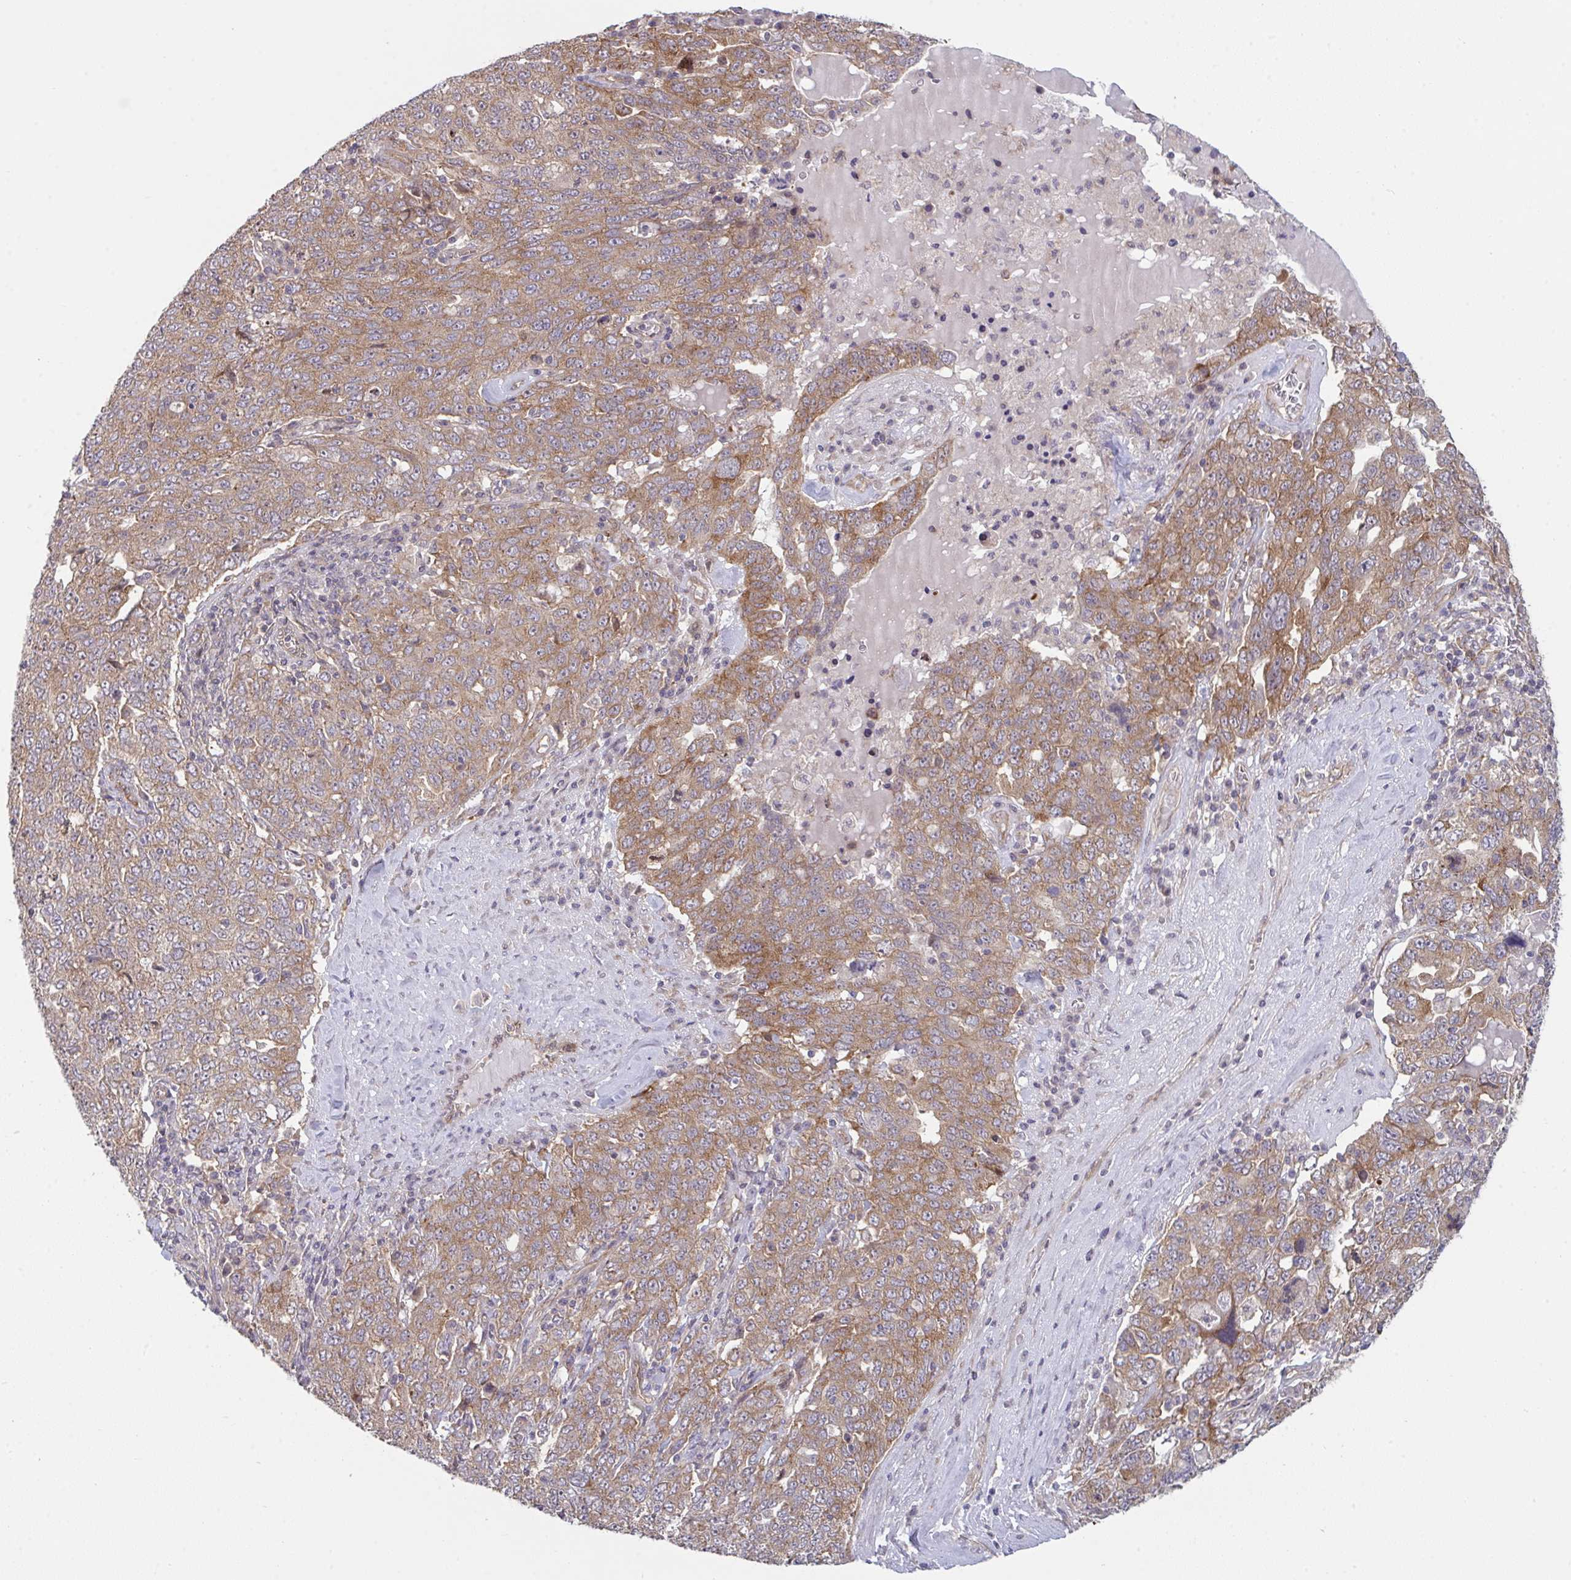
{"staining": {"intensity": "moderate", "quantity": ">75%", "location": "cytoplasmic/membranous"}, "tissue": "ovarian cancer", "cell_type": "Tumor cells", "image_type": "cancer", "snomed": [{"axis": "morphology", "description": "Carcinoma, endometroid"}, {"axis": "topography", "description": "Ovary"}], "caption": "Ovarian cancer (endometroid carcinoma) stained with DAB immunohistochemistry shows medium levels of moderate cytoplasmic/membranous staining in about >75% of tumor cells. The protein is stained brown, and the nuclei are stained in blue (DAB IHC with brightfield microscopy, high magnification).", "gene": "CASP9", "patient": {"sex": "female", "age": 62}}